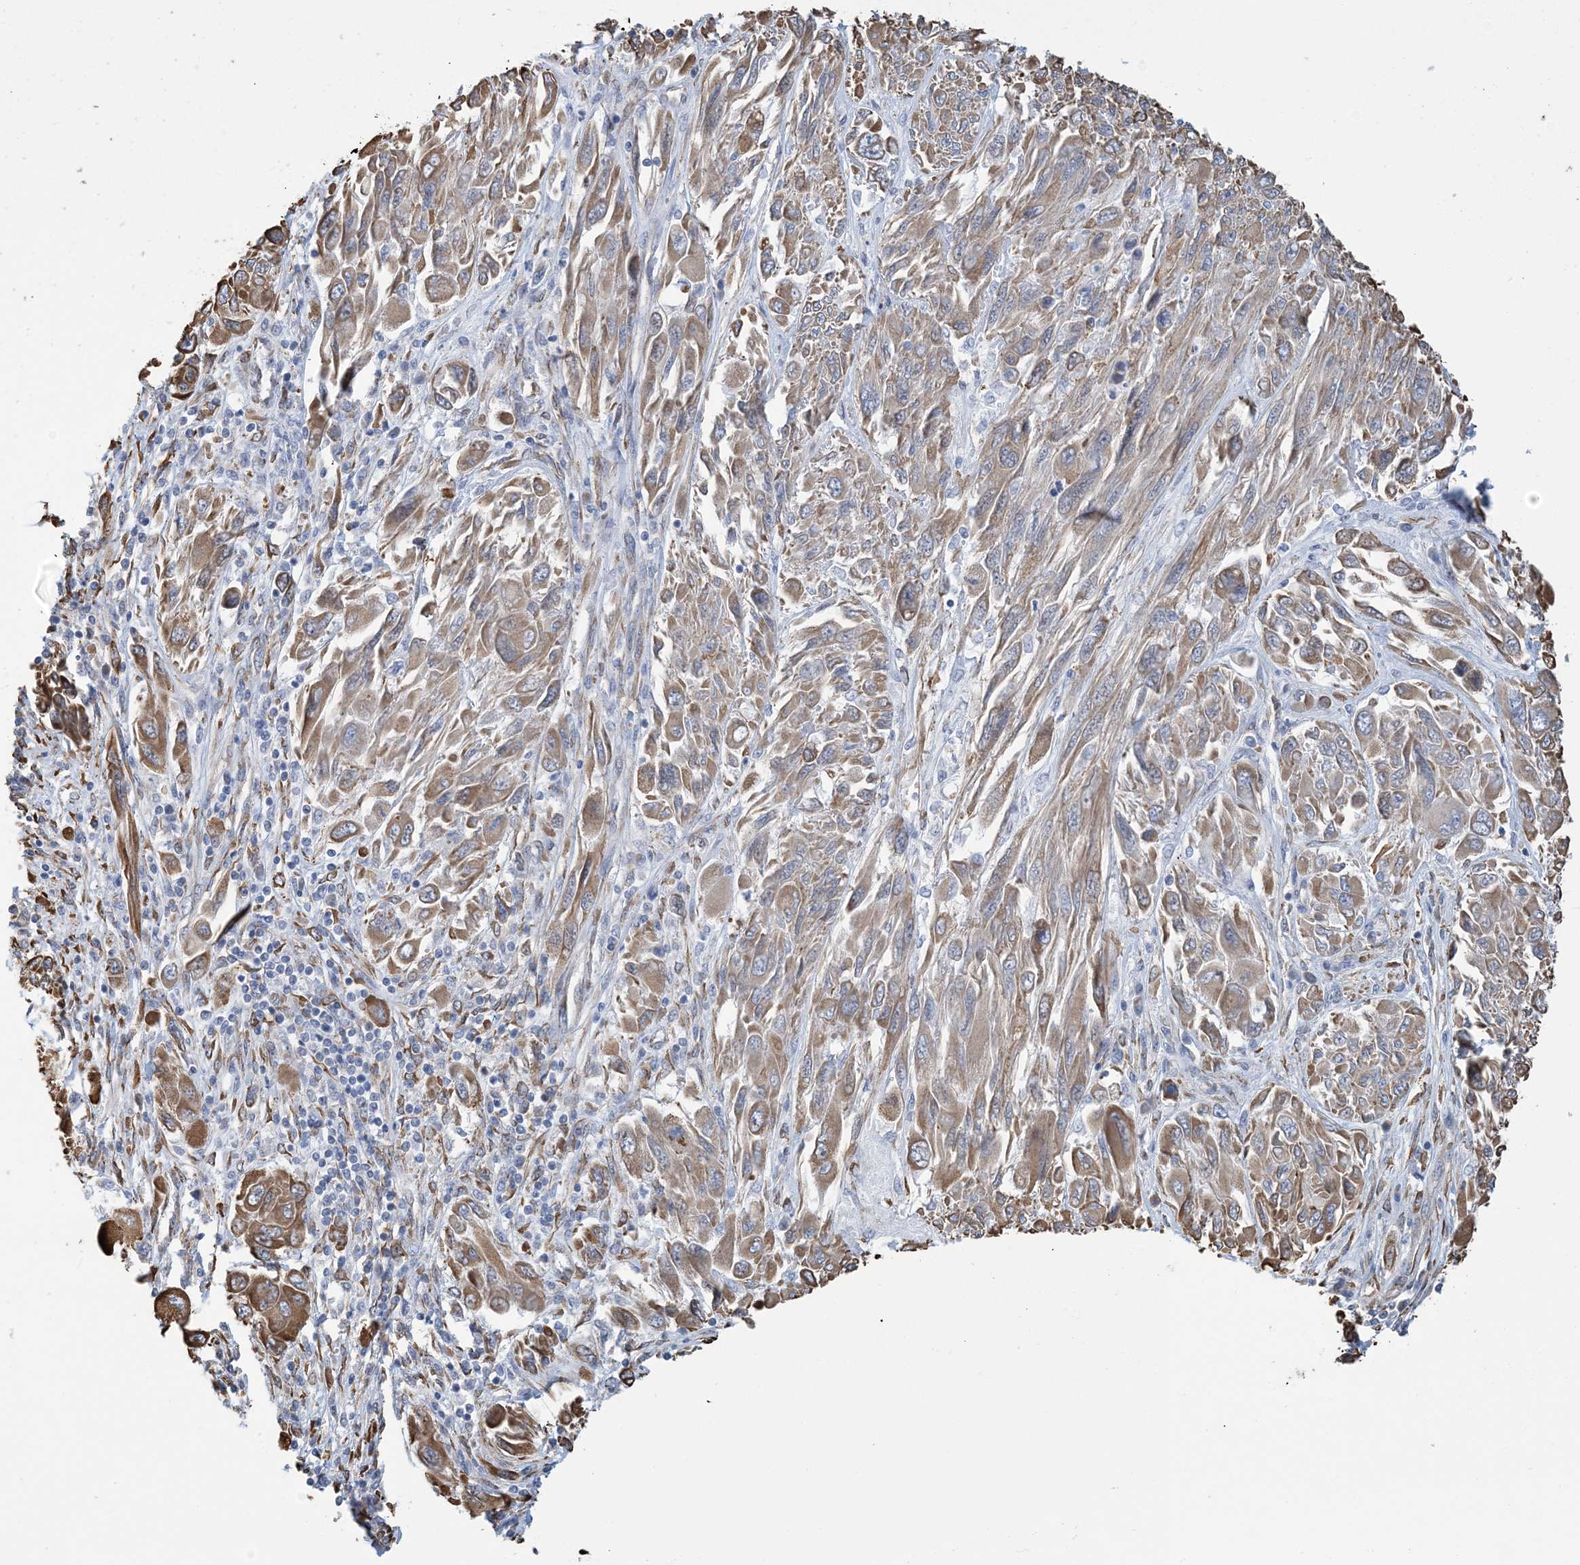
{"staining": {"intensity": "moderate", "quantity": ">75%", "location": "cytoplasmic/membranous"}, "tissue": "melanoma", "cell_type": "Tumor cells", "image_type": "cancer", "snomed": [{"axis": "morphology", "description": "Malignant melanoma, NOS"}, {"axis": "topography", "description": "Skin"}], "caption": "Immunohistochemistry (IHC) histopathology image of neoplastic tissue: melanoma stained using IHC reveals medium levels of moderate protein expression localized specifically in the cytoplasmic/membranous of tumor cells, appearing as a cytoplasmic/membranous brown color.", "gene": "CCDC14", "patient": {"sex": "female", "age": 91}}